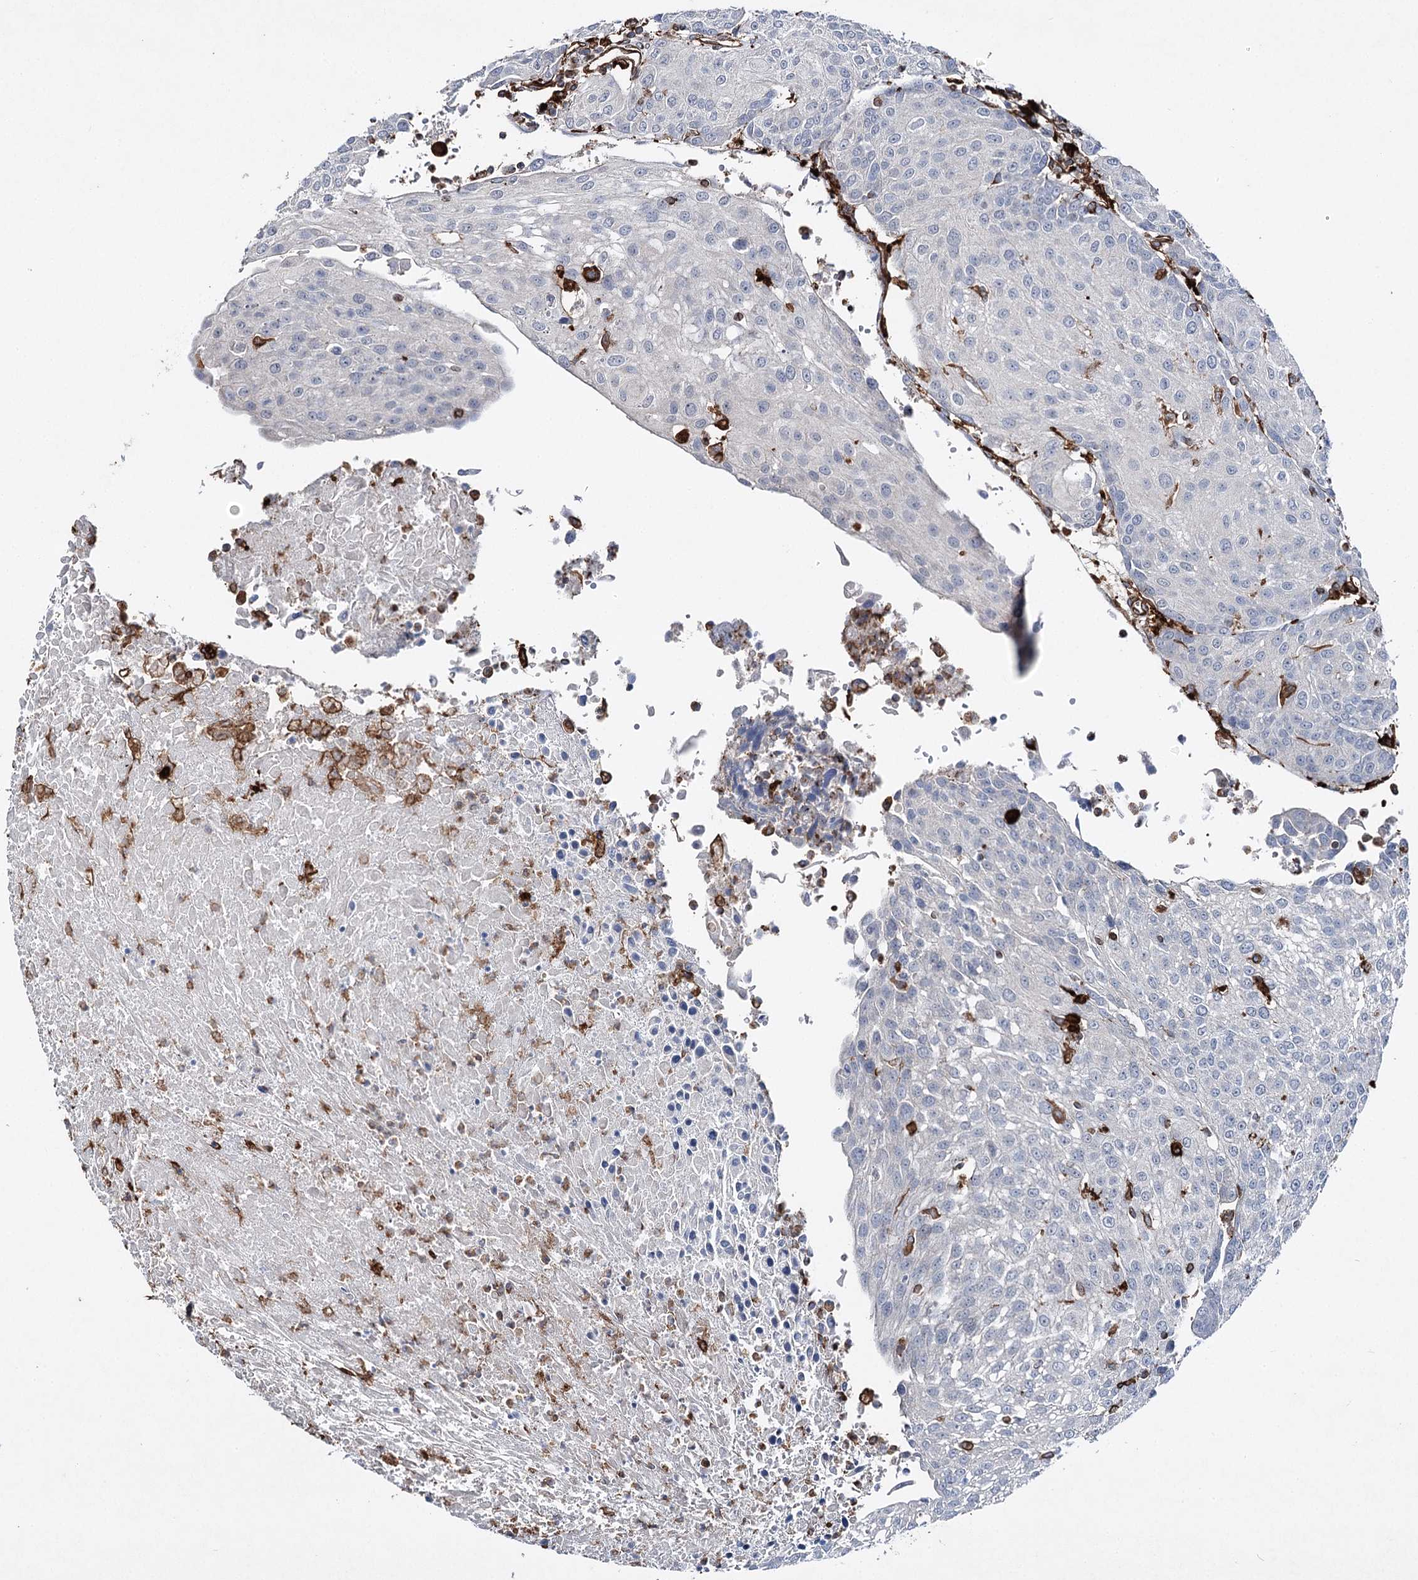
{"staining": {"intensity": "negative", "quantity": "none", "location": "none"}, "tissue": "urothelial cancer", "cell_type": "Tumor cells", "image_type": "cancer", "snomed": [{"axis": "morphology", "description": "Urothelial carcinoma, High grade"}, {"axis": "topography", "description": "Urinary bladder"}], "caption": "Histopathology image shows no protein positivity in tumor cells of urothelial cancer tissue.", "gene": "CLEC4M", "patient": {"sex": "female", "age": 85}}